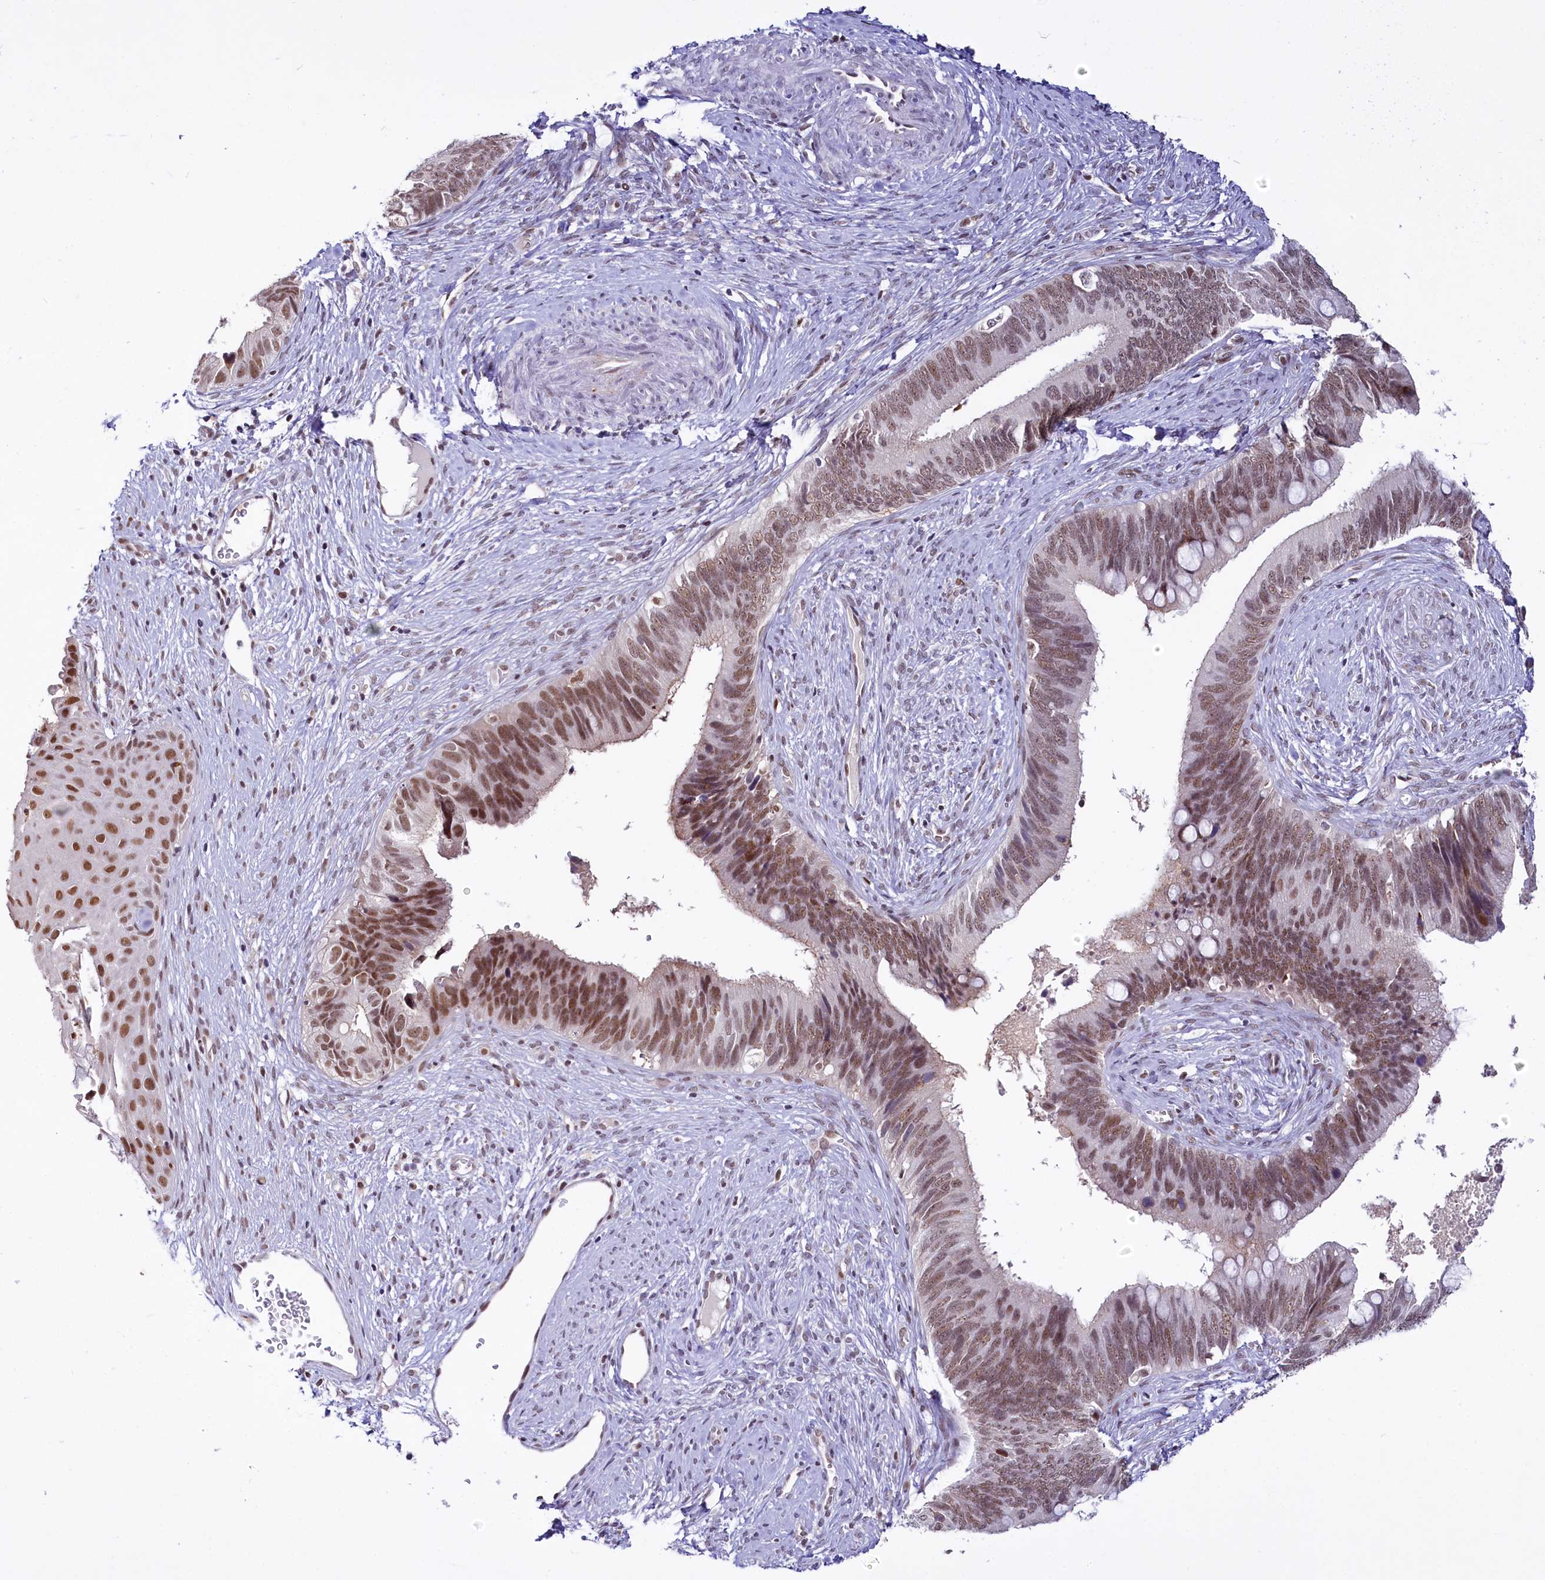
{"staining": {"intensity": "moderate", "quantity": ">75%", "location": "nuclear"}, "tissue": "cervical cancer", "cell_type": "Tumor cells", "image_type": "cancer", "snomed": [{"axis": "morphology", "description": "Adenocarcinoma, NOS"}, {"axis": "topography", "description": "Cervix"}], "caption": "Immunohistochemistry of cervical adenocarcinoma demonstrates medium levels of moderate nuclear staining in approximately >75% of tumor cells.", "gene": "SCAF11", "patient": {"sex": "female", "age": 42}}